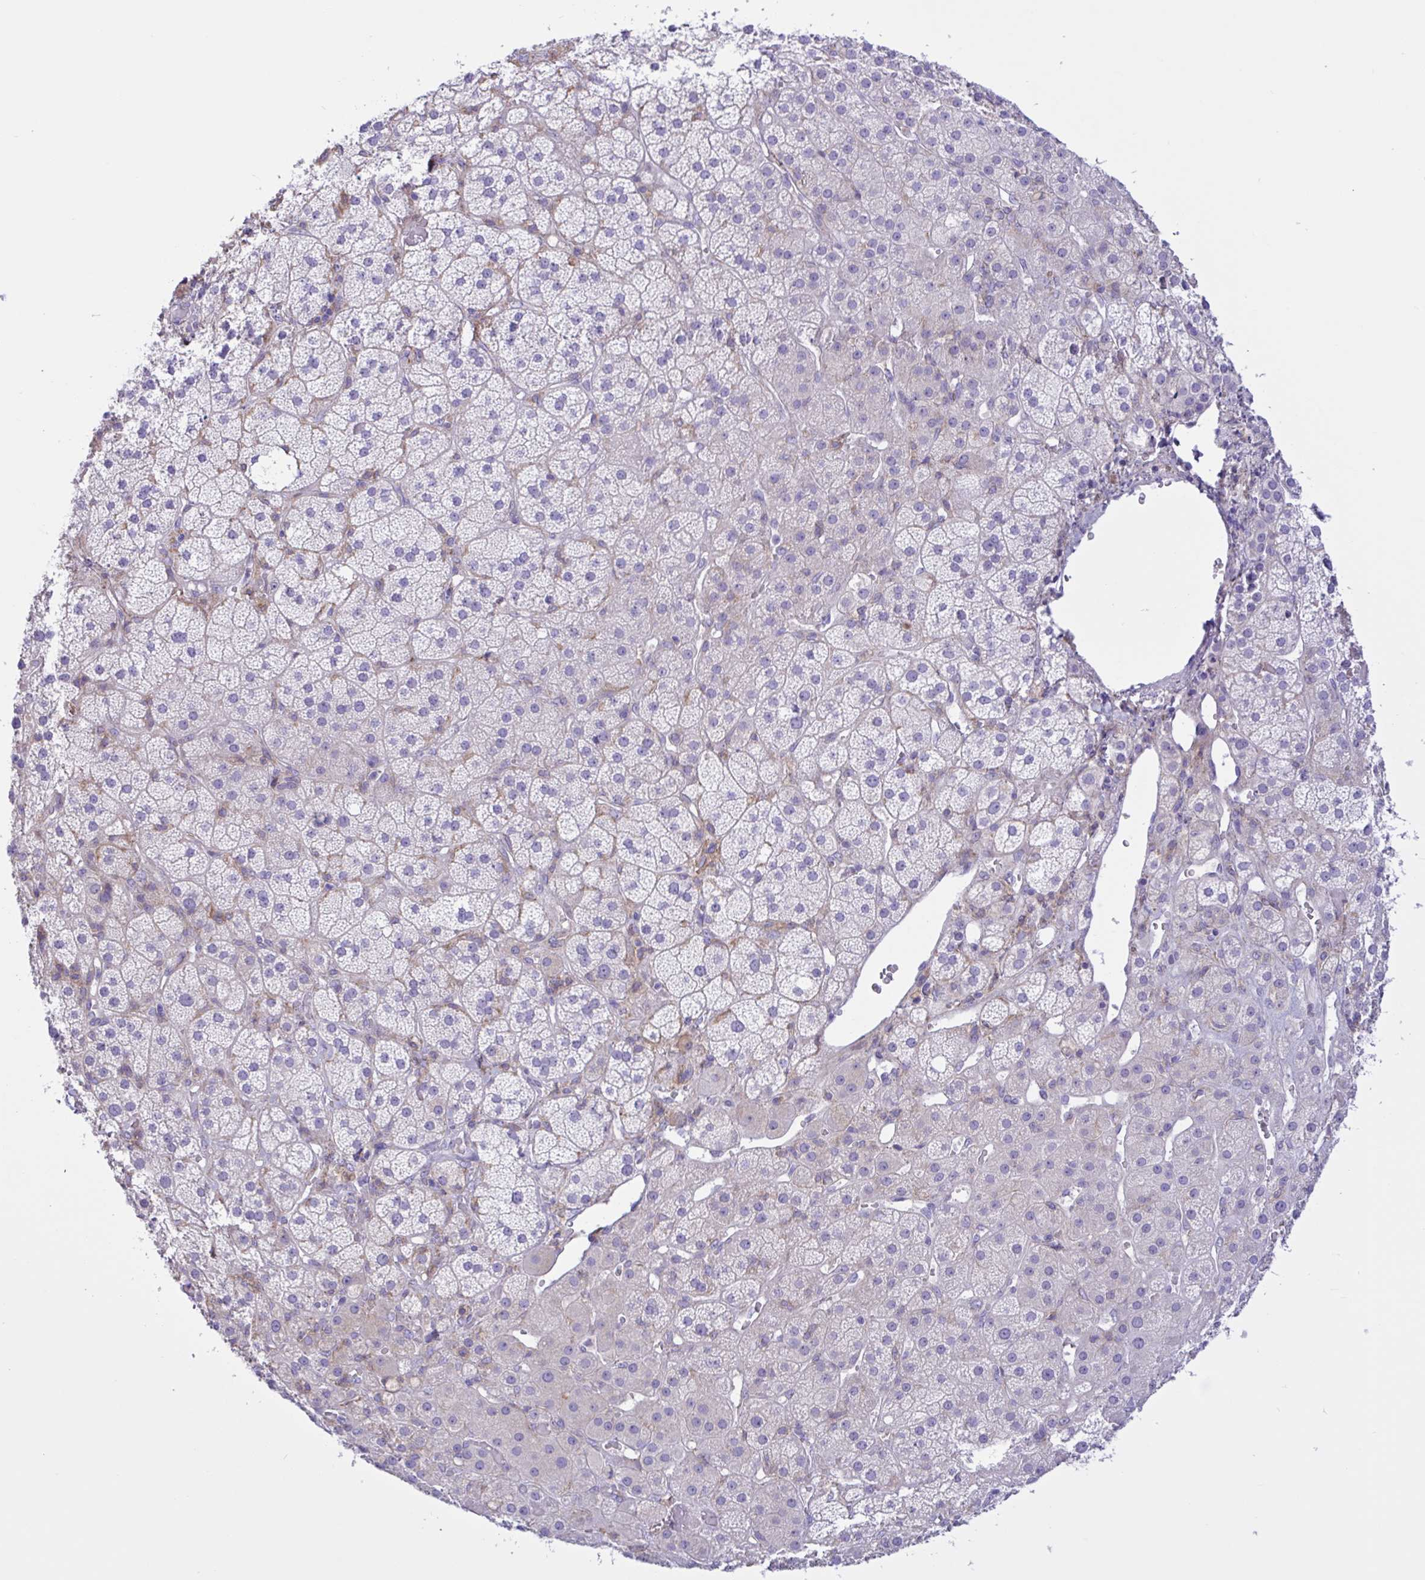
{"staining": {"intensity": "negative", "quantity": "none", "location": "none"}, "tissue": "adrenal gland", "cell_type": "Glandular cells", "image_type": "normal", "snomed": [{"axis": "morphology", "description": "Normal tissue, NOS"}, {"axis": "topography", "description": "Adrenal gland"}], "caption": "Human adrenal gland stained for a protein using IHC shows no expression in glandular cells.", "gene": "DSC3", "patient": {"sex": "male", "age": 57}}